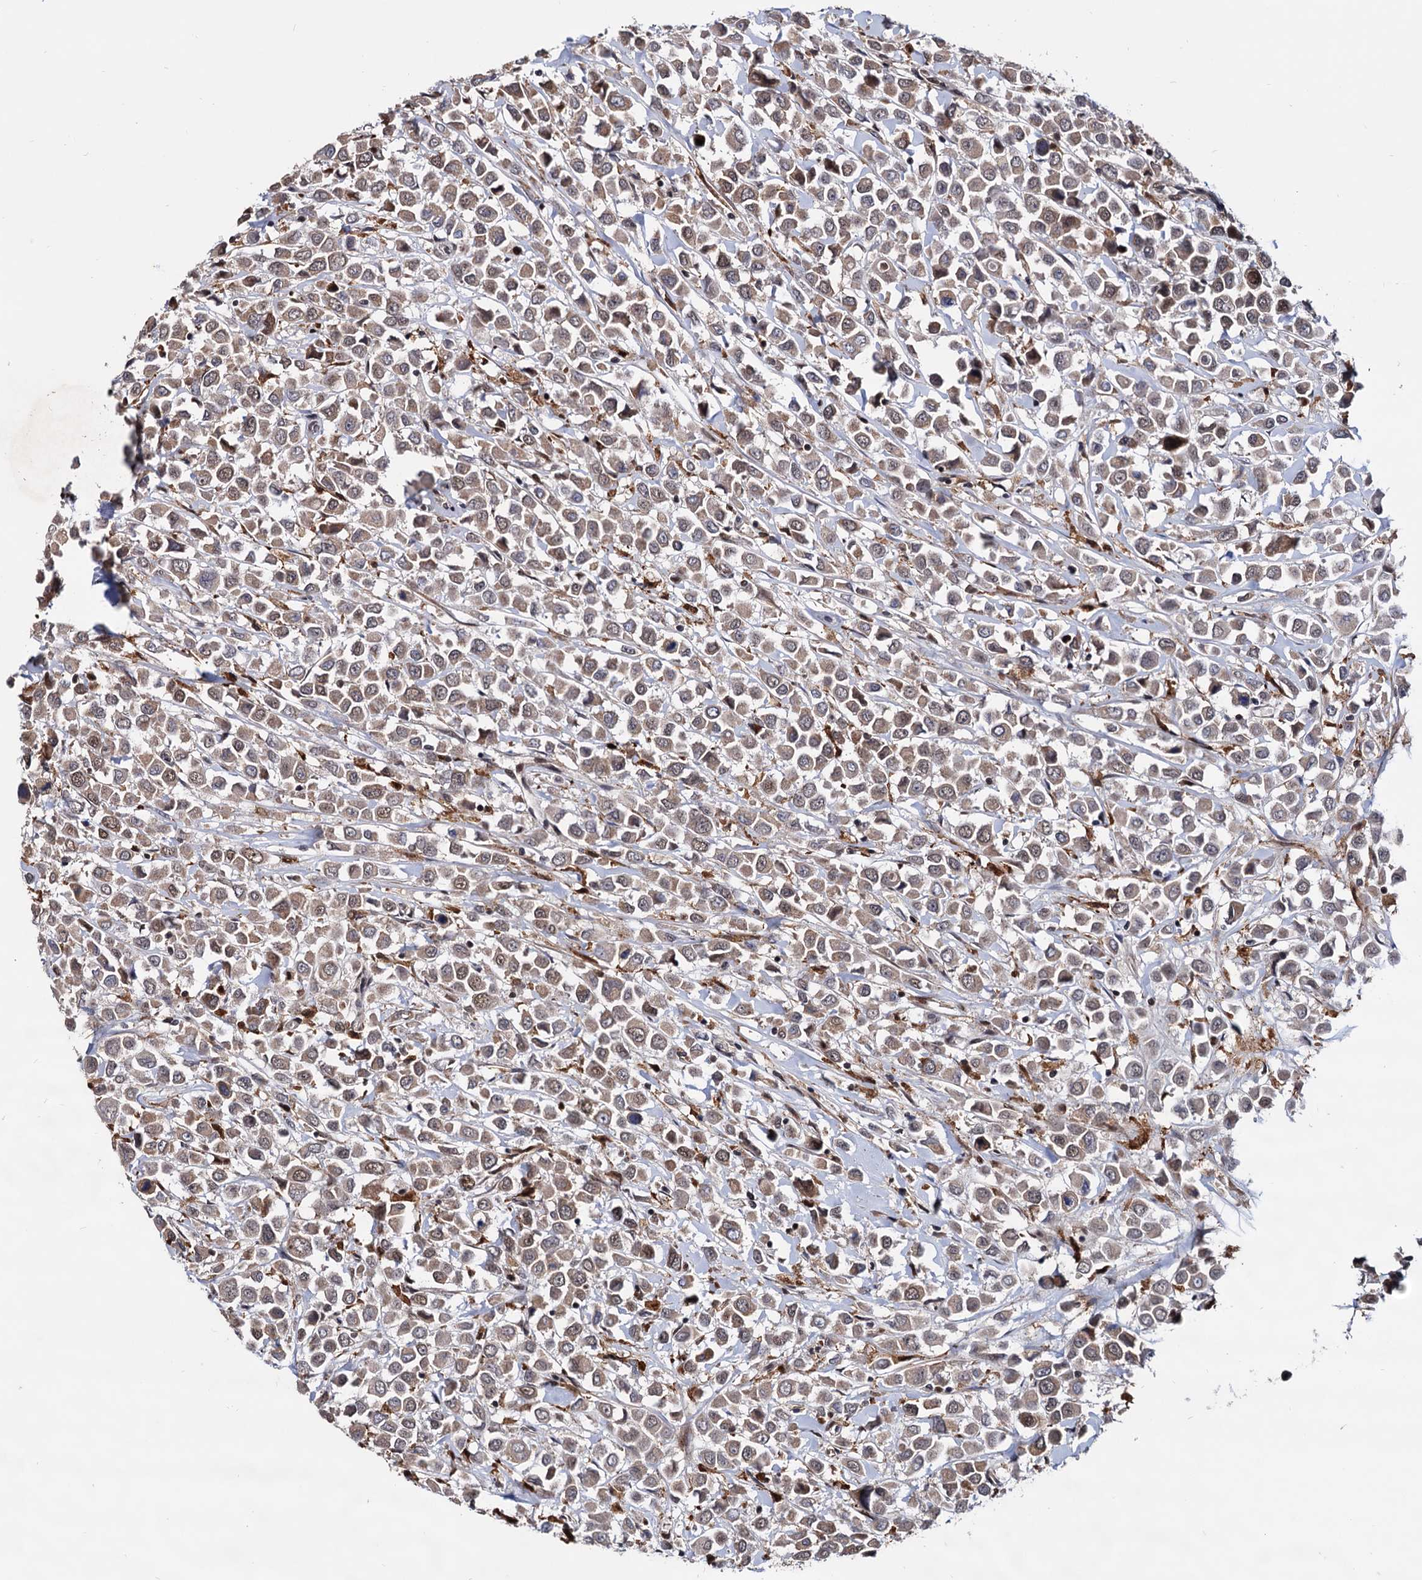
{"staining": {"intensity": "weak", "quantity": ">75%", "location": "cytoplasmic/membranous,nuclear"}, "tissue": "breast cancer", "cell_type": "Tumor cells", "image_type": "cancer", "snomed": [{"axis": "morphology", "description": "Duct carcinoma"}, {"axis": "topography", "description": "Breast"}], "caption": "Human breast cancer stained with a protein marker reveals weak staining in tumor cells.", "gene": "RNASEH2B", "patient": {"sex": "female", "age": 61}}